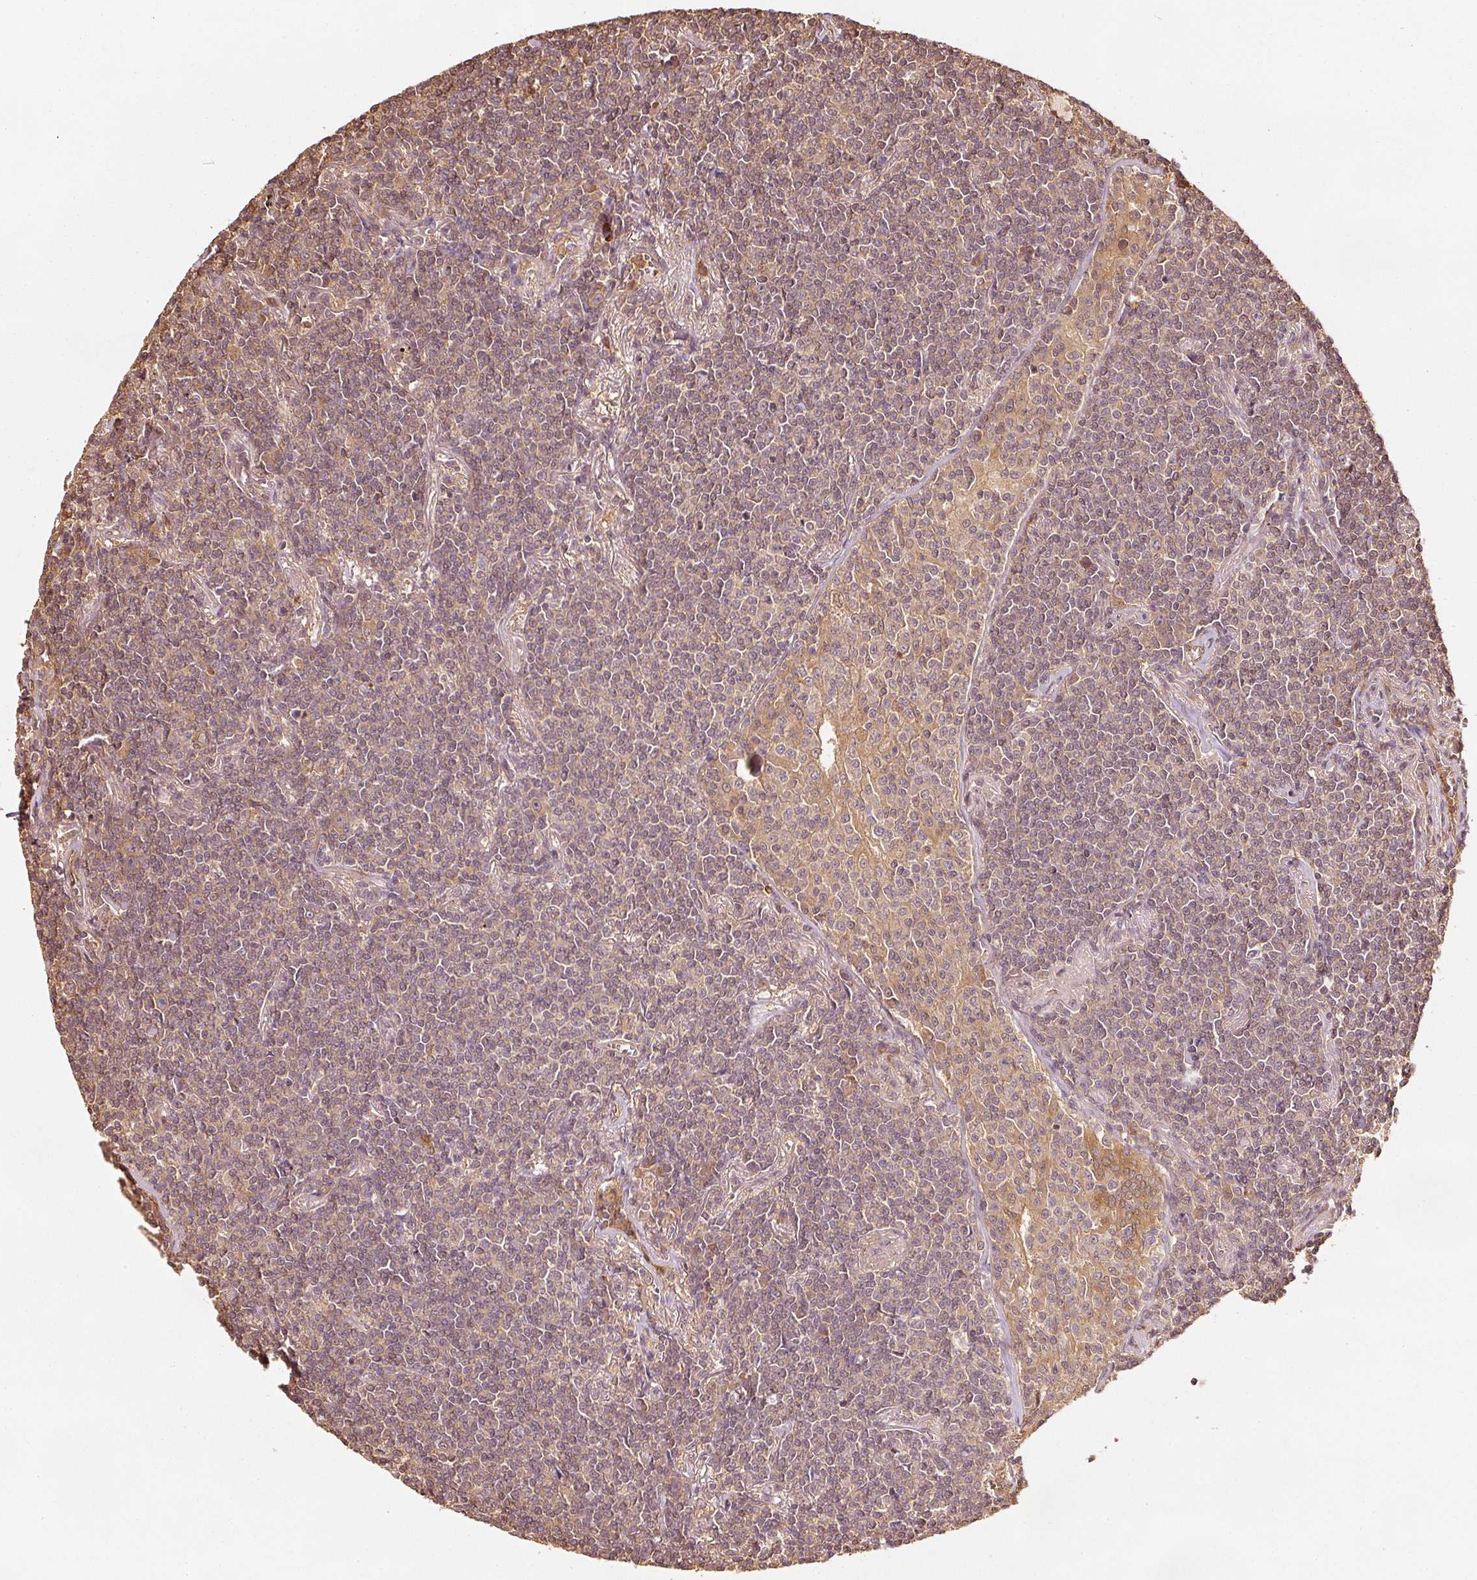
{"staining": {"intensity": "weak", "quantity": "<25%", "location": "cytoplasmic/membranous"}, "tissue": "lymphoma", "cell_type": "Tumor cells", "image_type": "cancer", "snomed": [{"axis": "morphology", "description": "Malignant lymphoma, non-Hodgkin's type, Low grade"}, {"axis": "topography", "description": "Lung"}], "caption": "Image shows no protein positivity in tumor cells of lymphoma tissue.", "gene": "STAU1", "patient": {"sex": "female", "age": 71}}